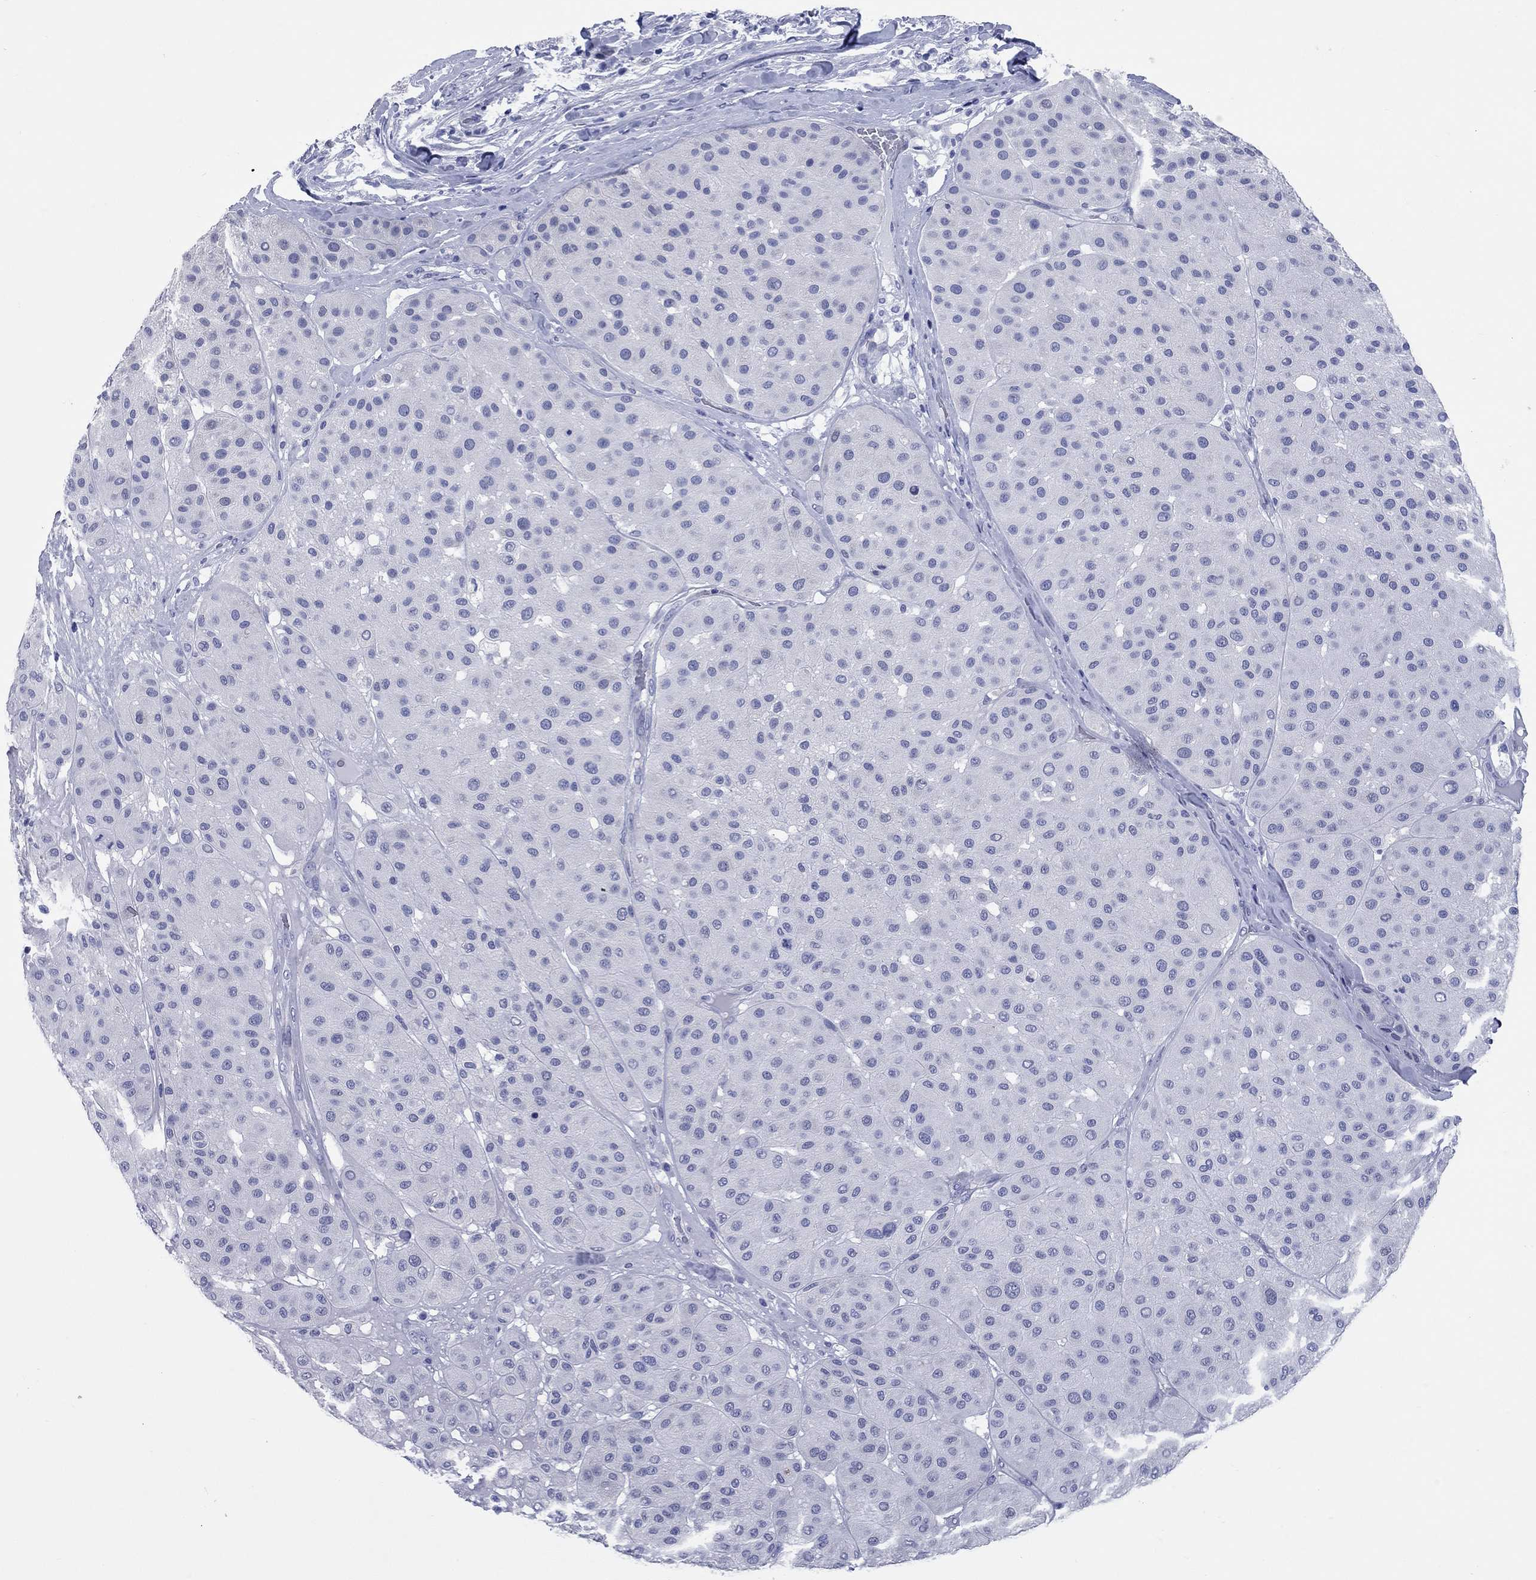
{"staining": {"intensity": "negative", "quantity": "none", "location": "none"}, "tissue": "melanoma", "cell_type": "Tumor cells", "image_type": "cancer", "snomed": [{"axis": "morphology", "description": "Malignant melanoma, Metastatic site"}, {"axis": "topography", "description": "Smooth muscle"}], "caption": "Malignant melanoma (metastatic site) was stained to show a protein in brown. There is no significant positivity in tumor cells. (DAB (3,3'-diaminobenzidine) immunohistochemistry with hematoxylin counter stain).", "gene": "CCNA1", "patient": {"sex": "male", "age": 41}}